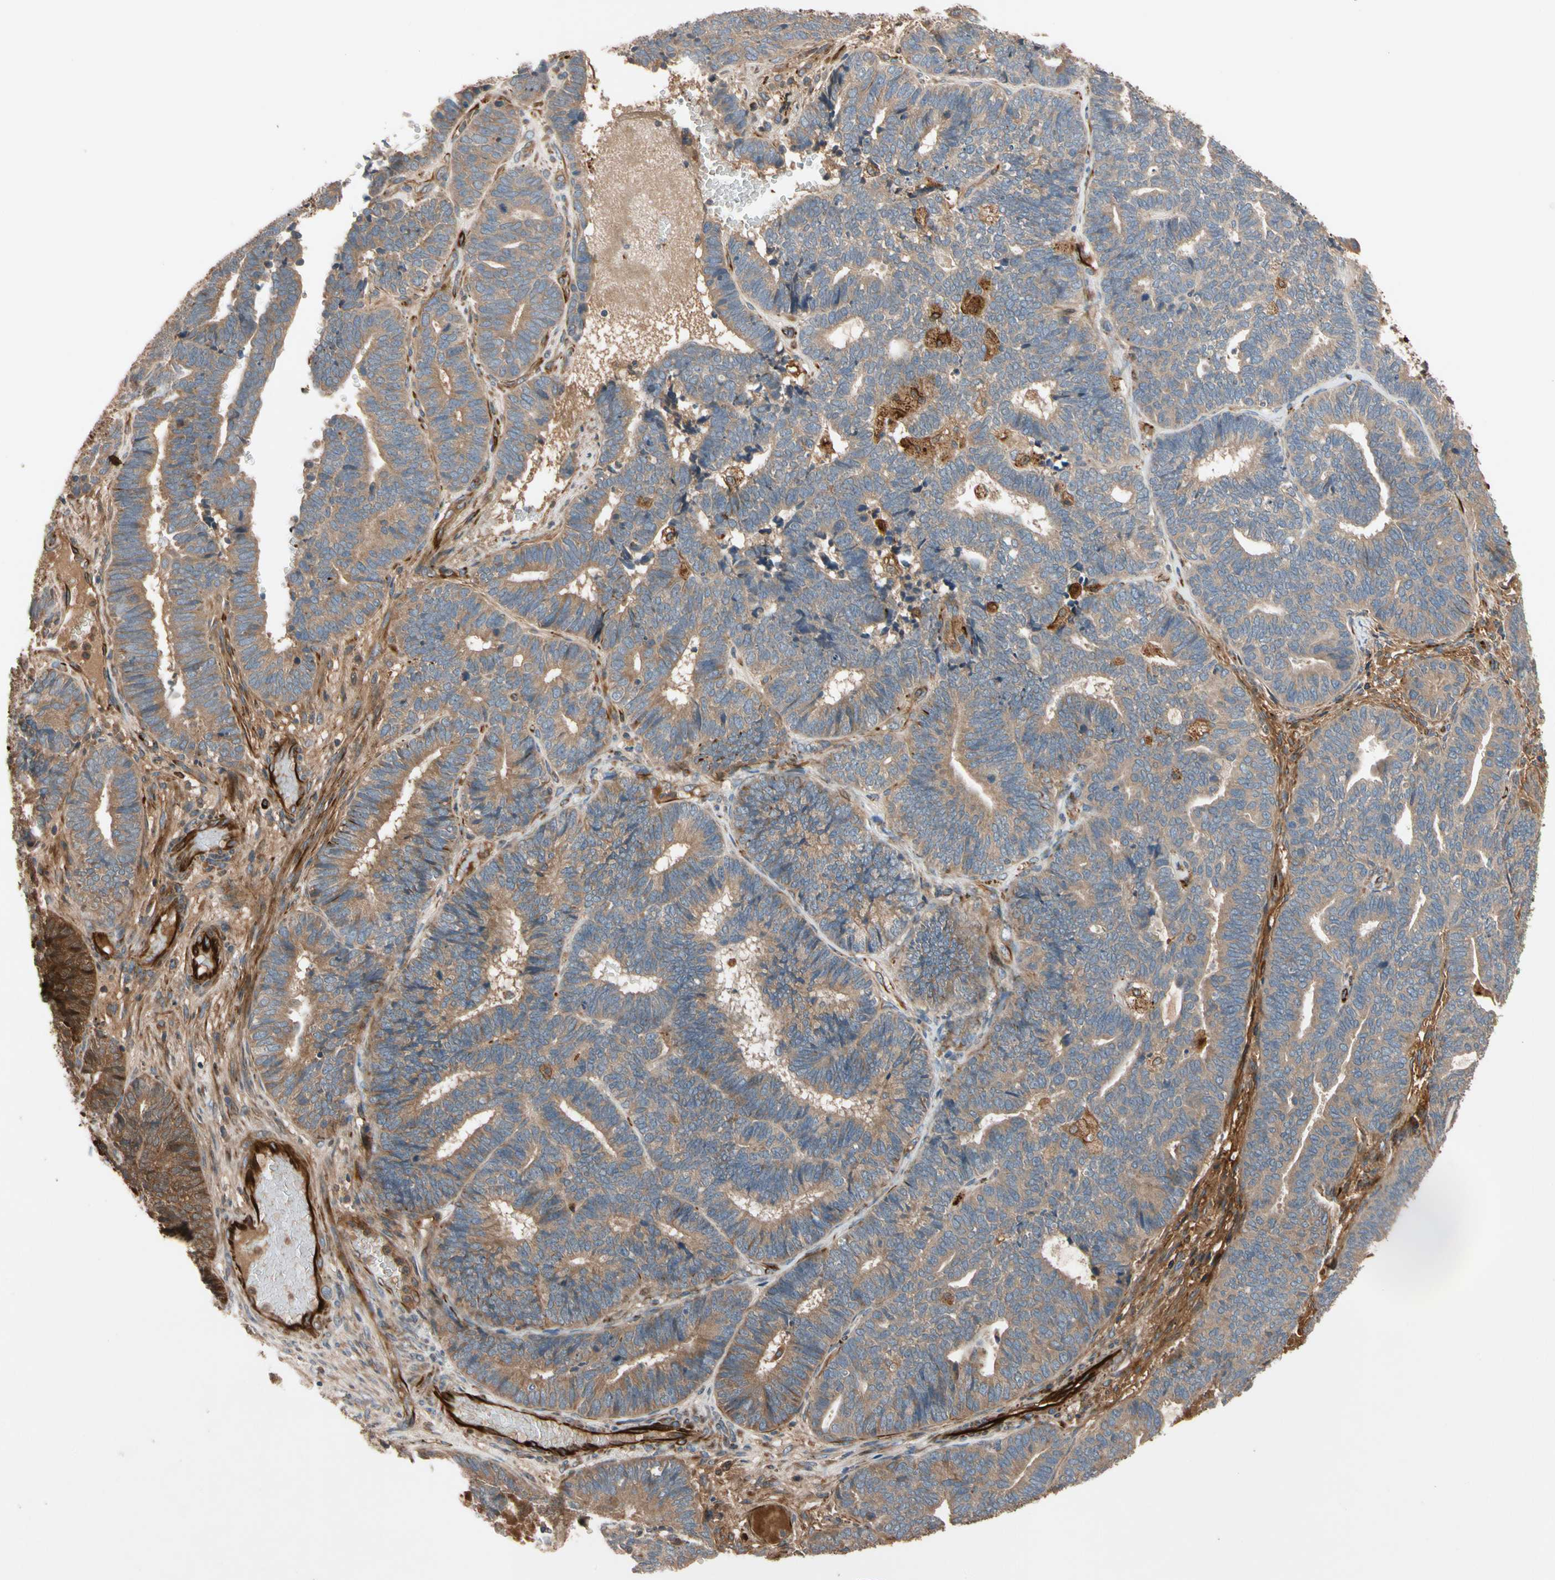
{"staining": {"intensity": "moderate", "quantity": ">75%", "location": "cytoplasmic/membranous"}, "tissue": "endometrial cancer", "cell_type": "Tumor cells", "image_type": "cancer", "snomed": [{"axis": "morphology", "description": "Adenocarcinoma, NOS"}, {"axis": "topography", "description": "Endometrium"}], "caption": "Immunohistochemical staining of adenocarcinoma (endometrial) exhibits medium levels of moderate cytoplasmic/membranous expression in approximately >75% of tumor cells.", "gene": "FGD6", "patient": {"sex": "female", "age": 70}}